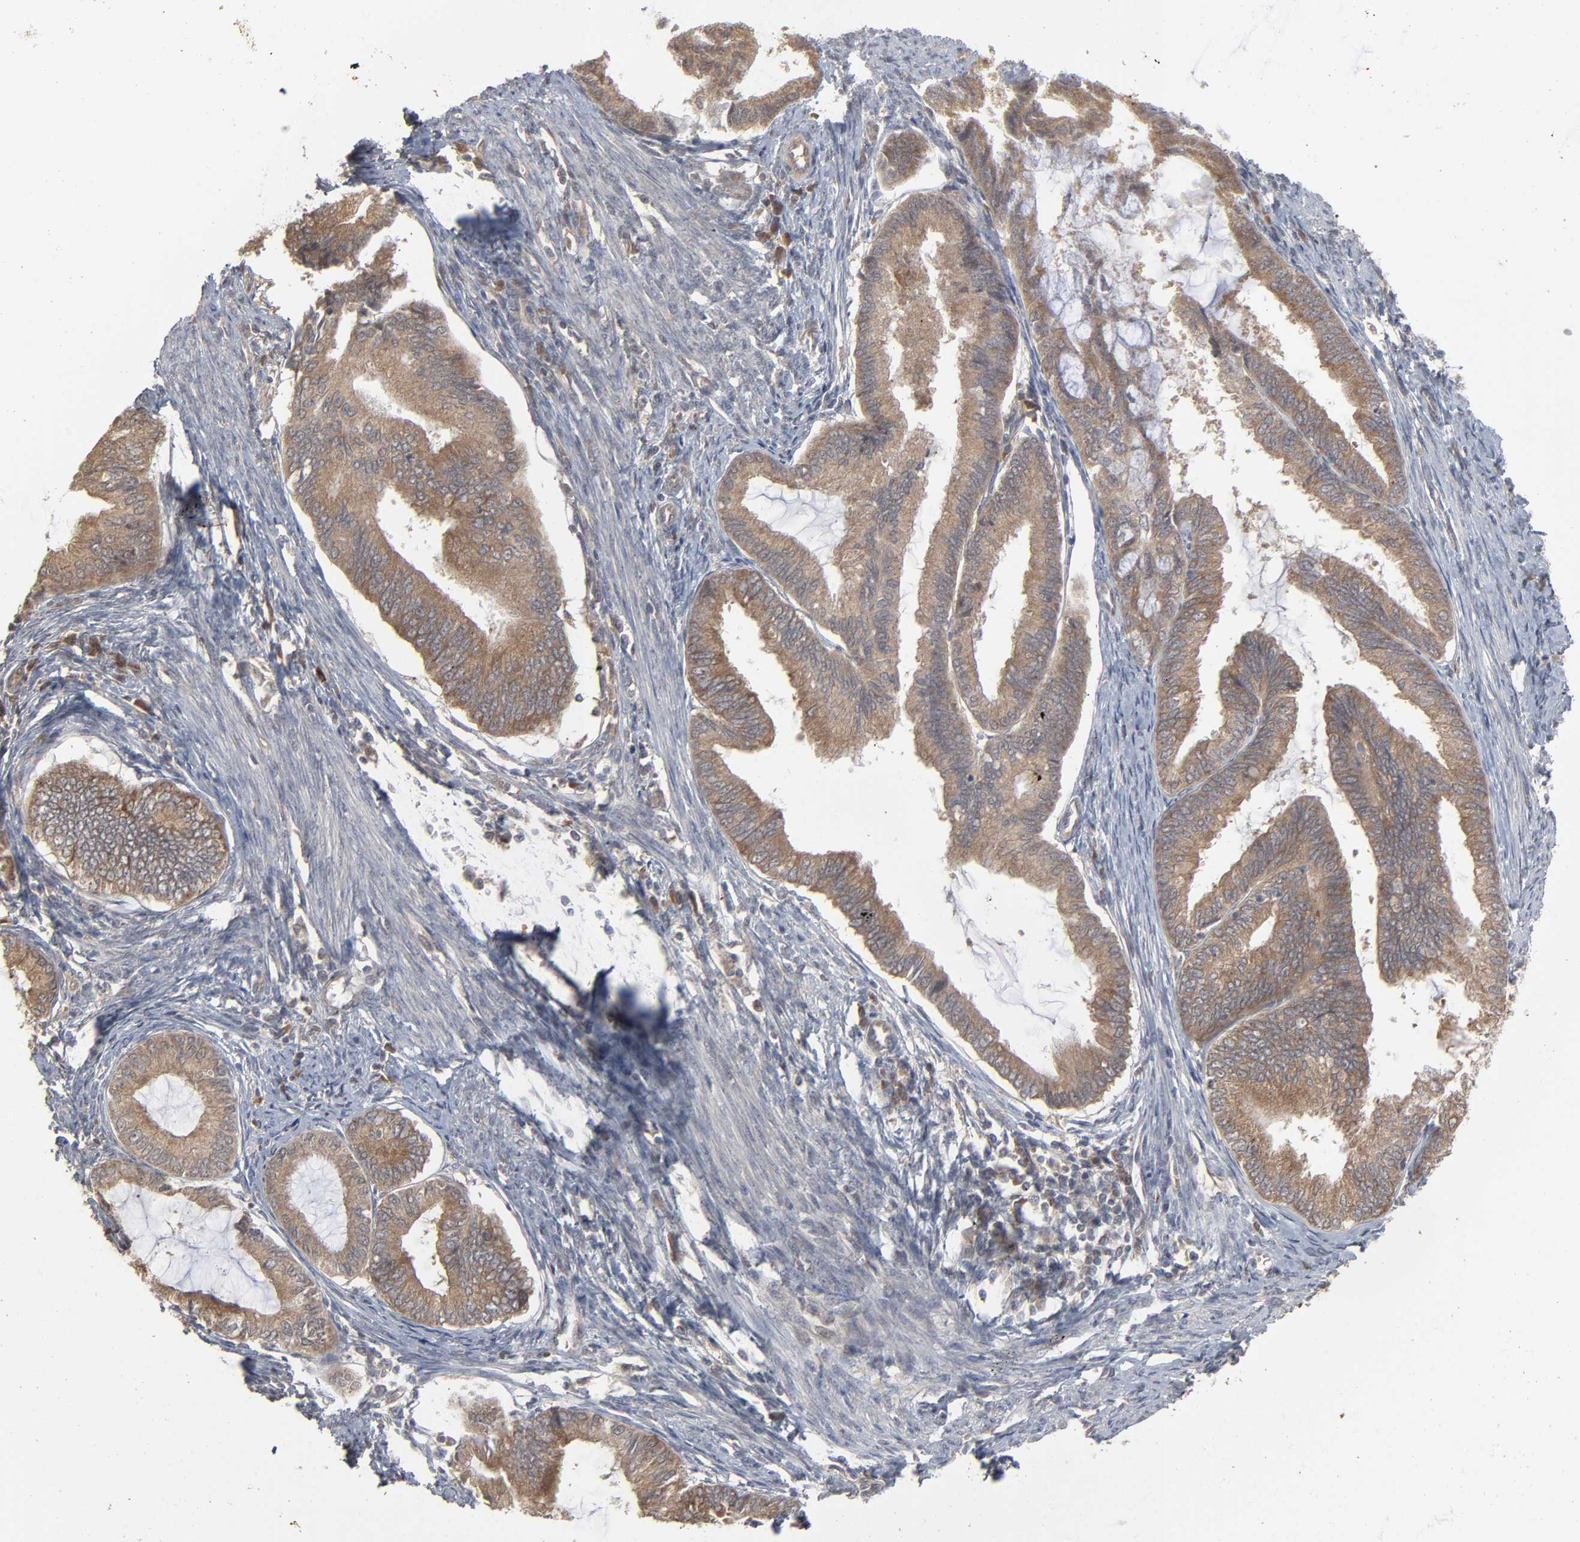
{"staining": {"intensity": "moderate", "quantity": ">75%", "location": "cytoplasmic/membranous"}, "tissue": "endometrial cancer", "cell_type": "Tumor cells", "image_type": "cancer", "snomed": [{"axis": "morphology", "description": "Adenocarcinoma, NOS"}, {"axis": "topography", "description": "Endometrium"}], "caption": "Tumor cells demonstrate moderate cytoplasmic/membranous positivity in approximately >75% of cells in adenocarcinoma (endometrial). The staining was performed using DAB, with brown indicating positive protein expression. Nuclei are stained blue with hematoxylin.", "gene": "SCFD1", "patient": {"sex": "female", "age": 86}}